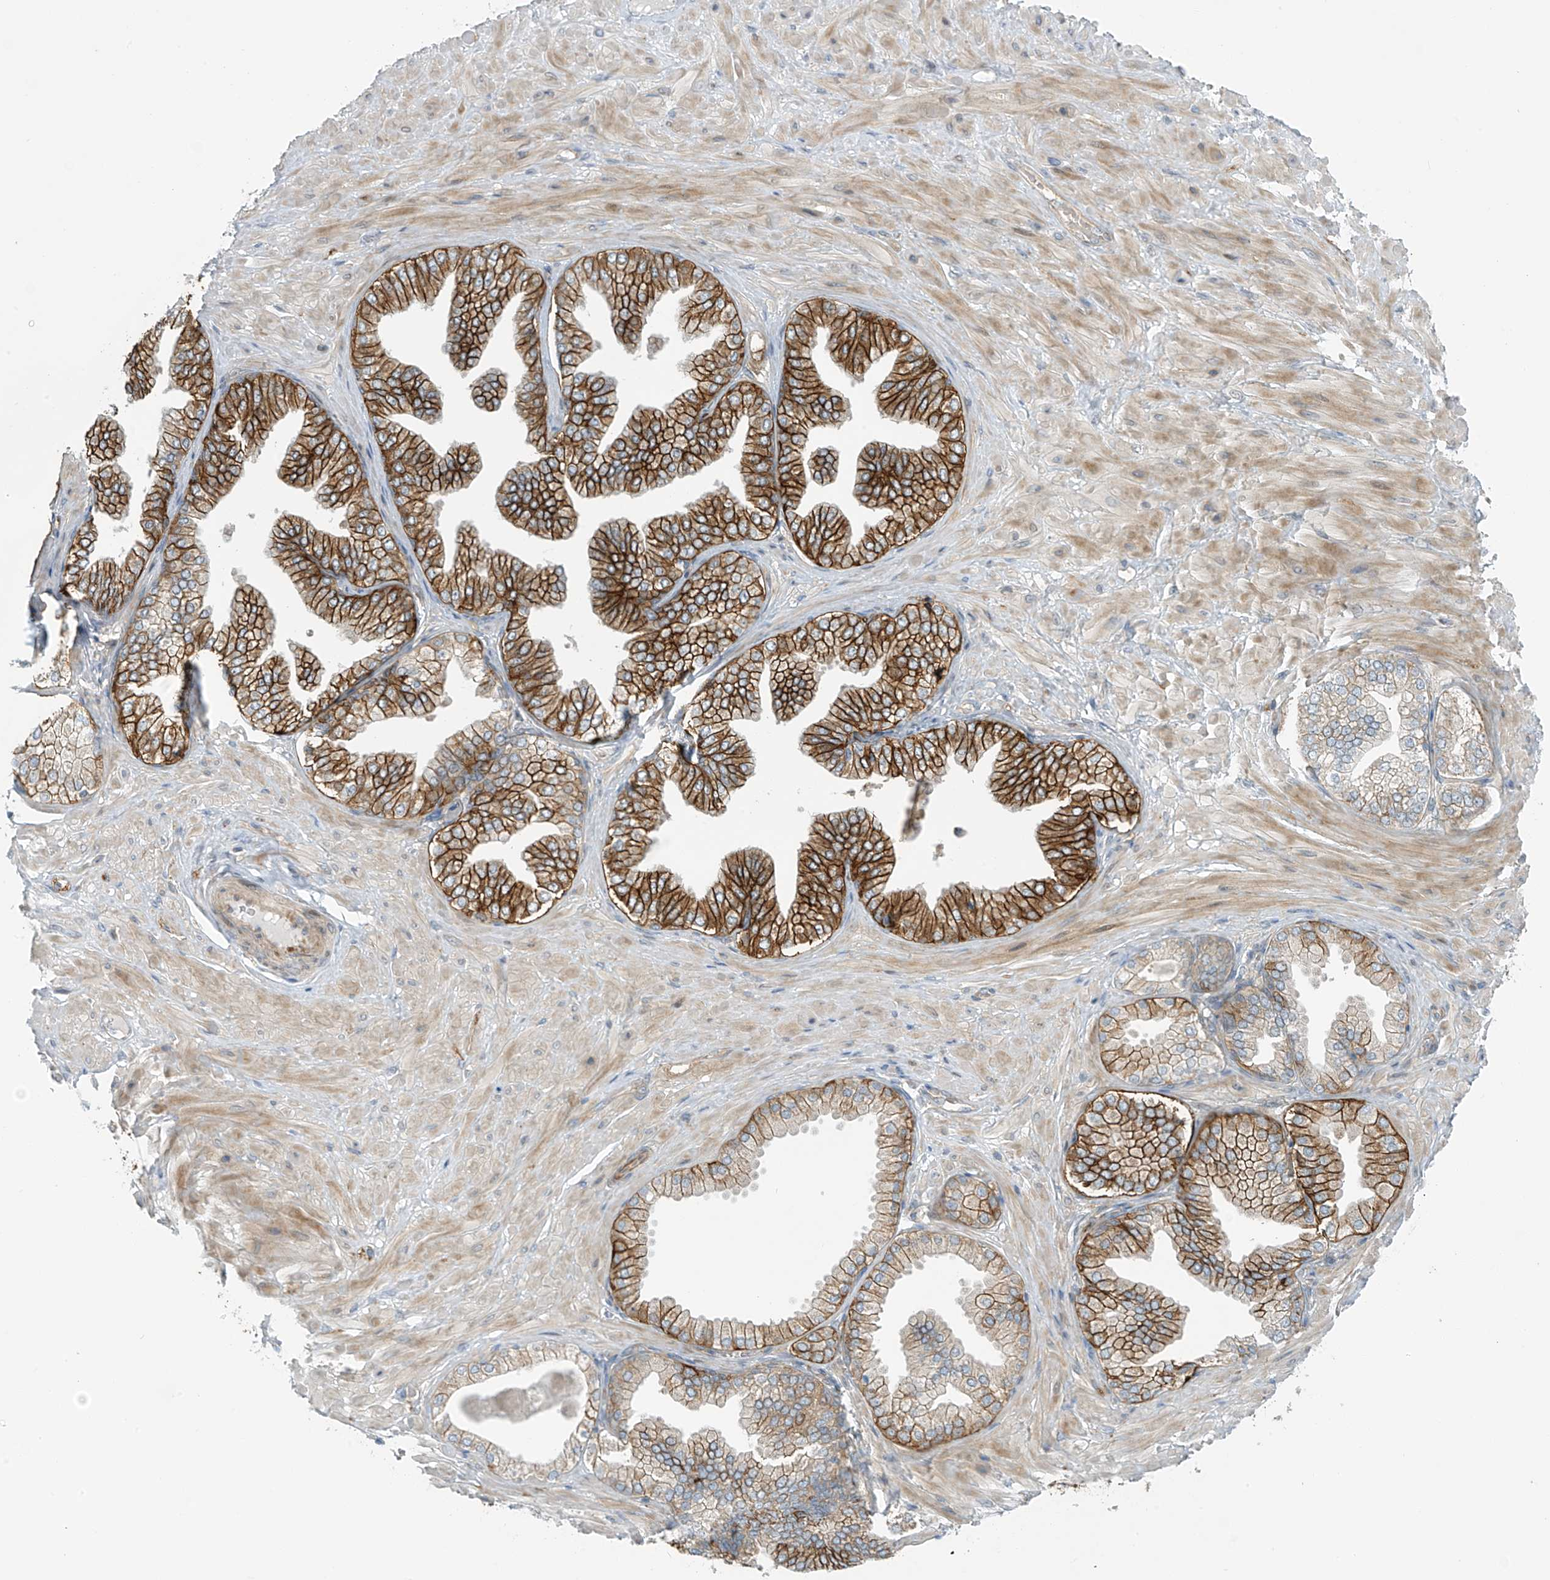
{"staining": {"intensity": "negative", "quantity": "none", "location": "none"}, "tissue": "adipose tissue", "cell_type": "Adipocytes", "image_type": "normal", "snomed": [{"axis": "morphology", "description": "Normal tissue, NOS"}, {"axis": "morphology", "description": "Adenocarcinoma, Low grade"}, {"axis": "topography", "description": "Prostate"}, {"axis": "topography", "description": "Peripheral nerve tissue"}], "caption": "High power microscopy photomicrograph of an IHC photomicrograph of unremarkable adipose tissue, revealing no significant positivity in adipocytes. The staining is performed using DAB (3,3'-diaminobenzidine) brown chromogen with nuclei counter-stained in using hematoxylin.", "gene": "FSD1L", "patient": {"sex": "male", "age": 63}}